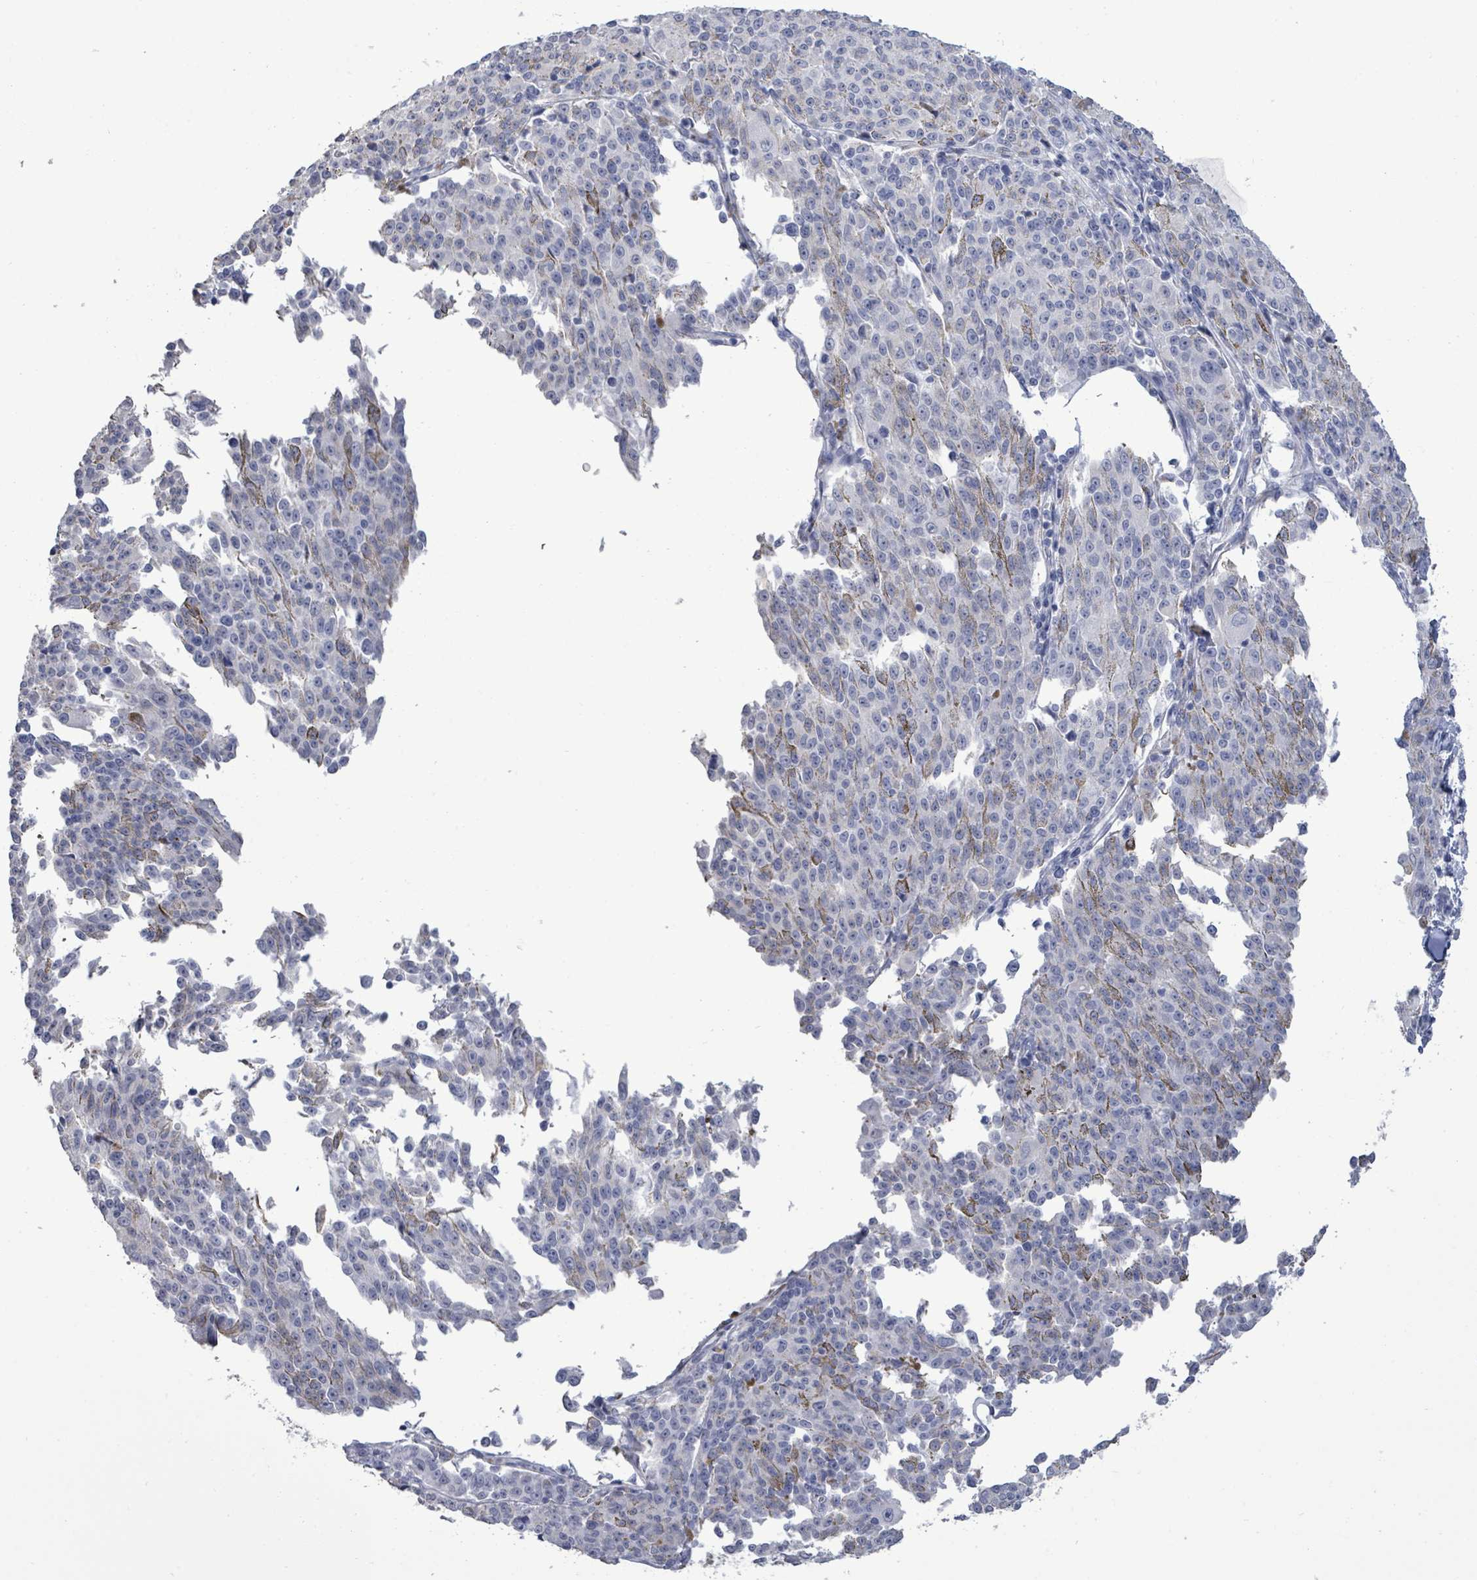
{"staining": {"intensity": "negative", "quantity": "none", "location": "none"}, "tissue": "melanoma", "cell_type": "Tumor cells", "image_type": "cancer", "snomed": [{"axis": "morphology", "description": "Malignant melanoma, NOS"}, {"axis": "topography", "description": "Skin"}], "caption": "There is no significant staining in tumor cells of malignant melanoma.", "gene": "CT45A5", "patient": {"sex": "female", "age": 52}}